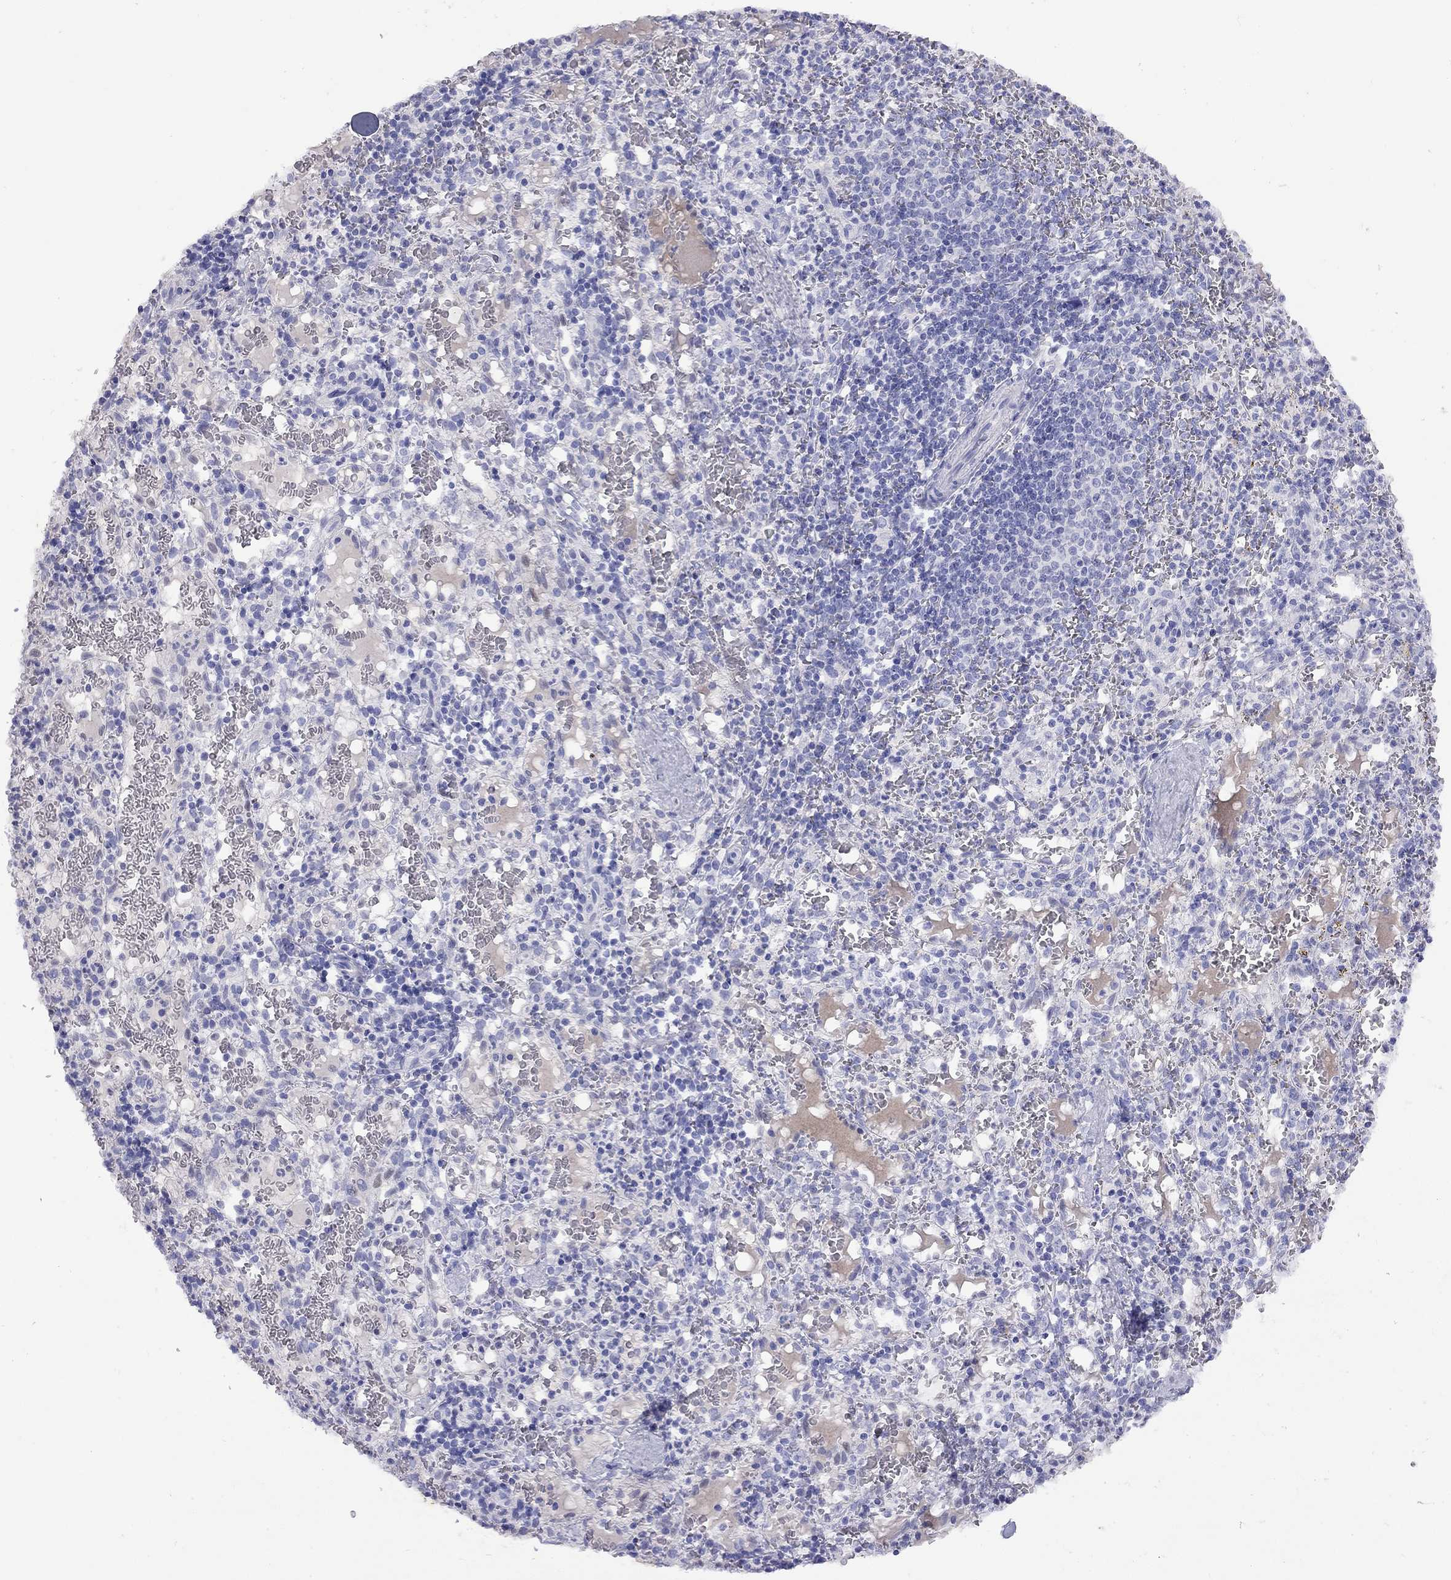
{"staining": {"intensity": "negative", "quantity": "none", "location": "none"}, "tissue": "spleen", "cell_type": "Cells in red pulp", "image_type": "normal", "snomed": [{"axis": "morphology", "description": "Normal tissue, NOS"}, {"axis": "topography", "description": "Spleen"}], "caption": "Unremarkable spleen was stained to show a protein in brown. There is no significant staining in cells in red pulp. (Stains: DAB immunohistochemistry with hematoxylin counter stain, Microscopy: brightfield microscopy at high magnification).", "gene": "GNAT3", "patient": {"sex": "male", "age": 11}}